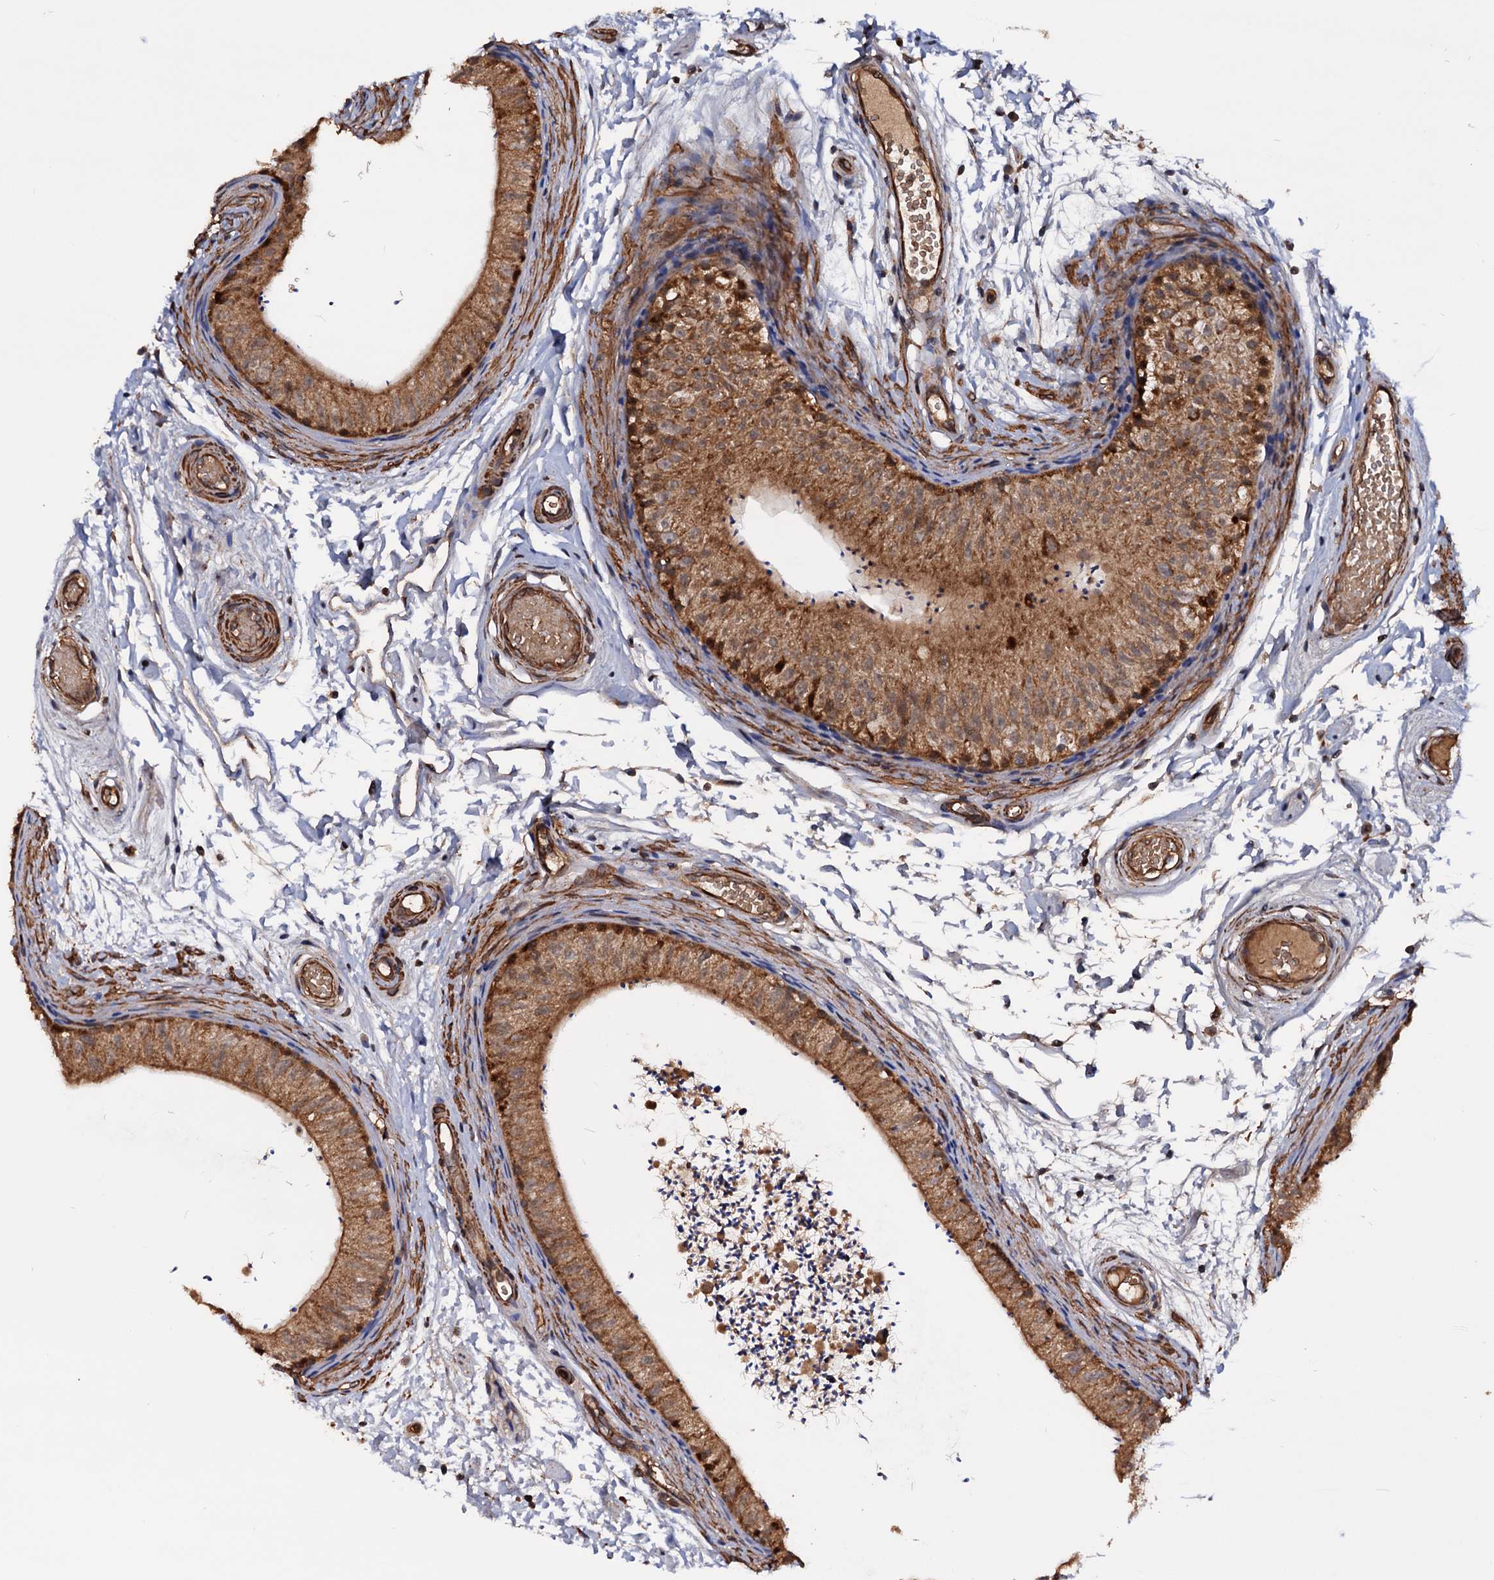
{"staining": {"intensity": "moderate", "quantity": ">75%", "location": "cytoplasmic/membranous"}, "tissue": "epididymis", "cell_type": "Glandular cells", "image_type": "normal", "snomed": [{"axis": "morphology", "description": "Normal tissue, NOS"}, {"axis": "topography", "description": "Epididymis"}], "caption": "Protein staining of benign epididymis shows moderate cytoplasmic/membranous expression in about >75% of glandular cells.", "gene": "MRPL42", "patient": {"sex": "male", "age": 50}}